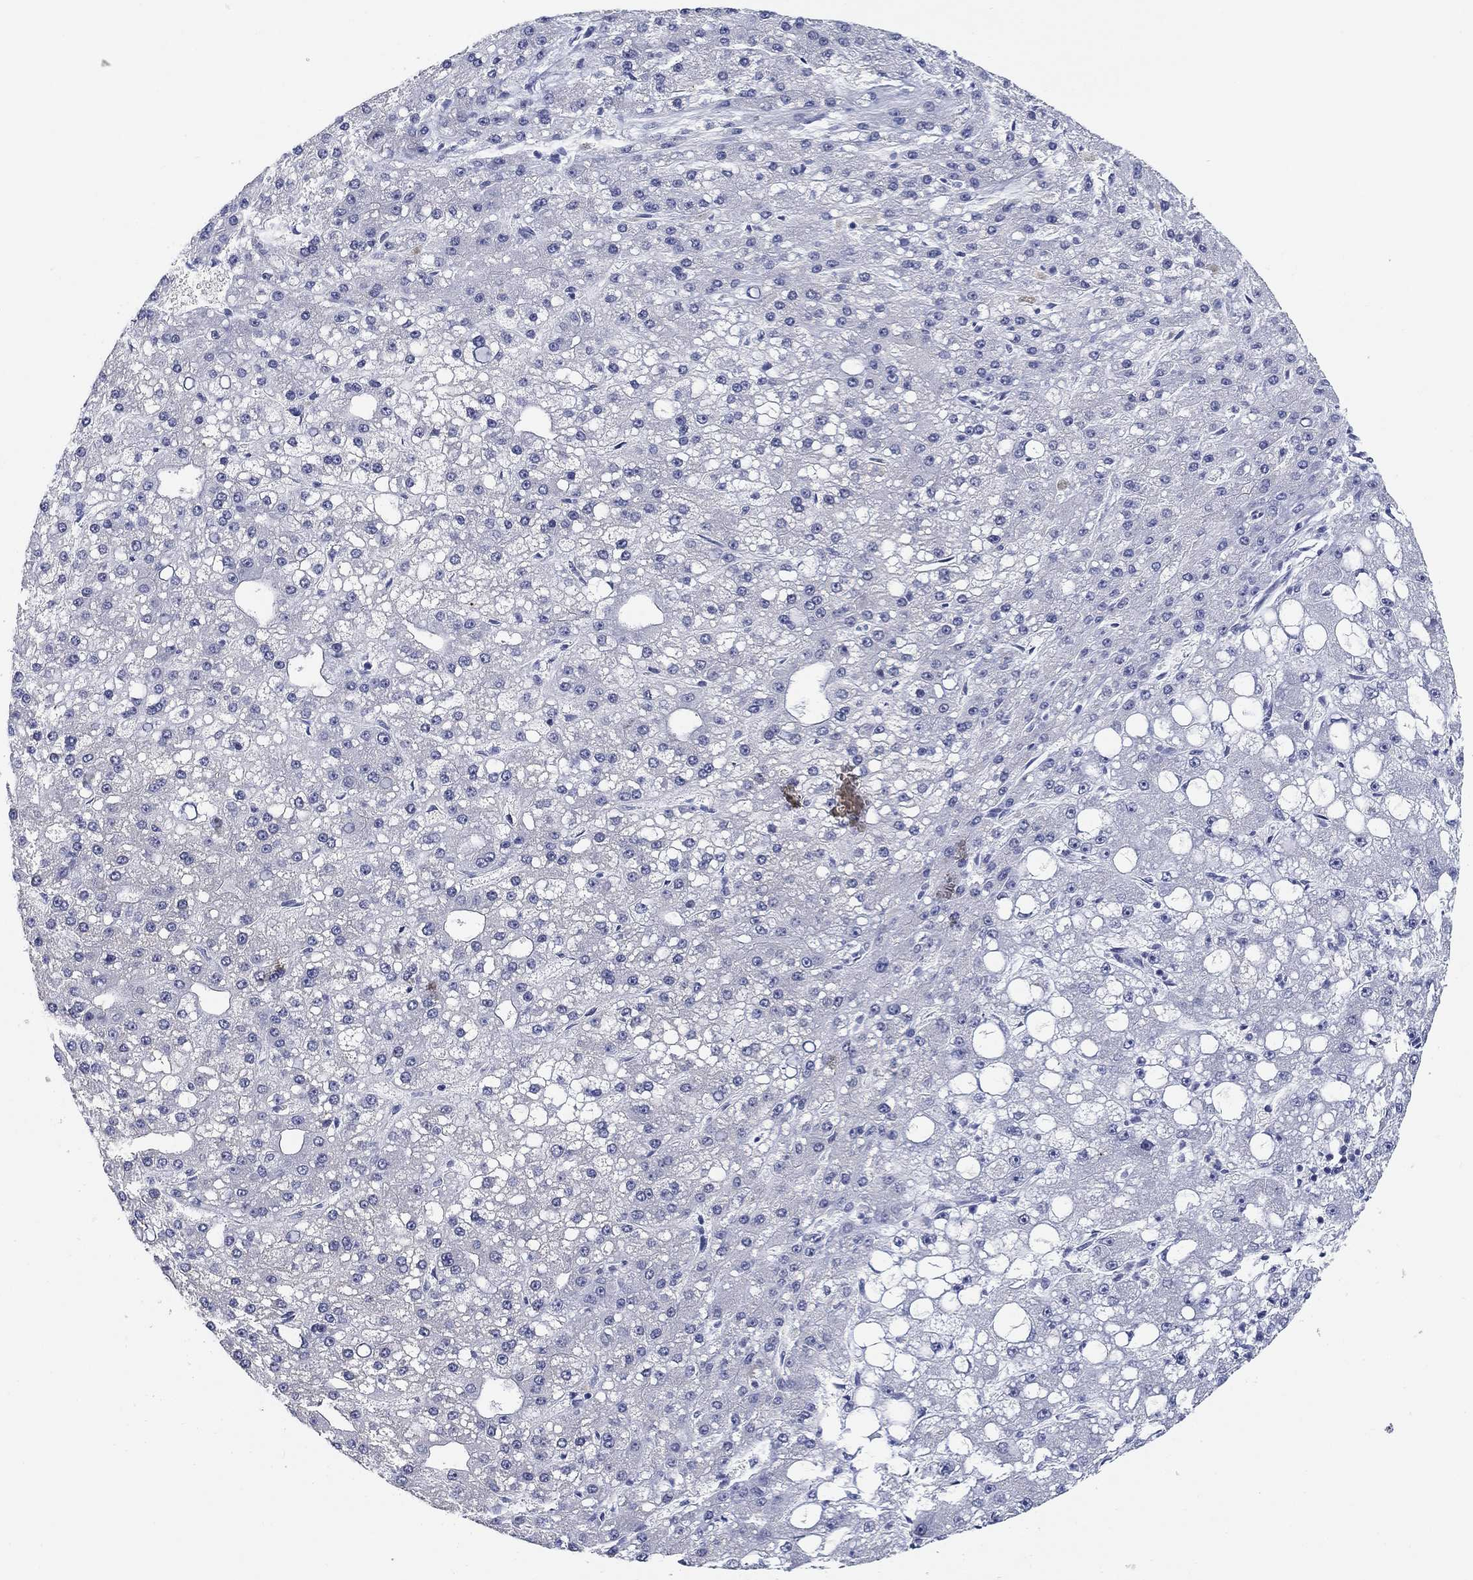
{"staining": {"intensity": "negative", "quantity": "none", "location": "none"}, "tissue": "liver cancer", "cell_type": "Tumor cells", "image_type": "cancer", "snomed": [{"axis": "morphology", "description": "Carcinoma, Hepatocellular, NOS"}, {"axis": "topography", "description": "Liver"}], "caption": "Immunohistochemistry (IHC) micrograph of neoplastic tissue: liver cancer stained with DAB (3,3'-diaminobenzidine) displays no significant protein expression in tumor cells.", "gene": "CLUL1", "patient": {"sex": "male", "age": 67}}